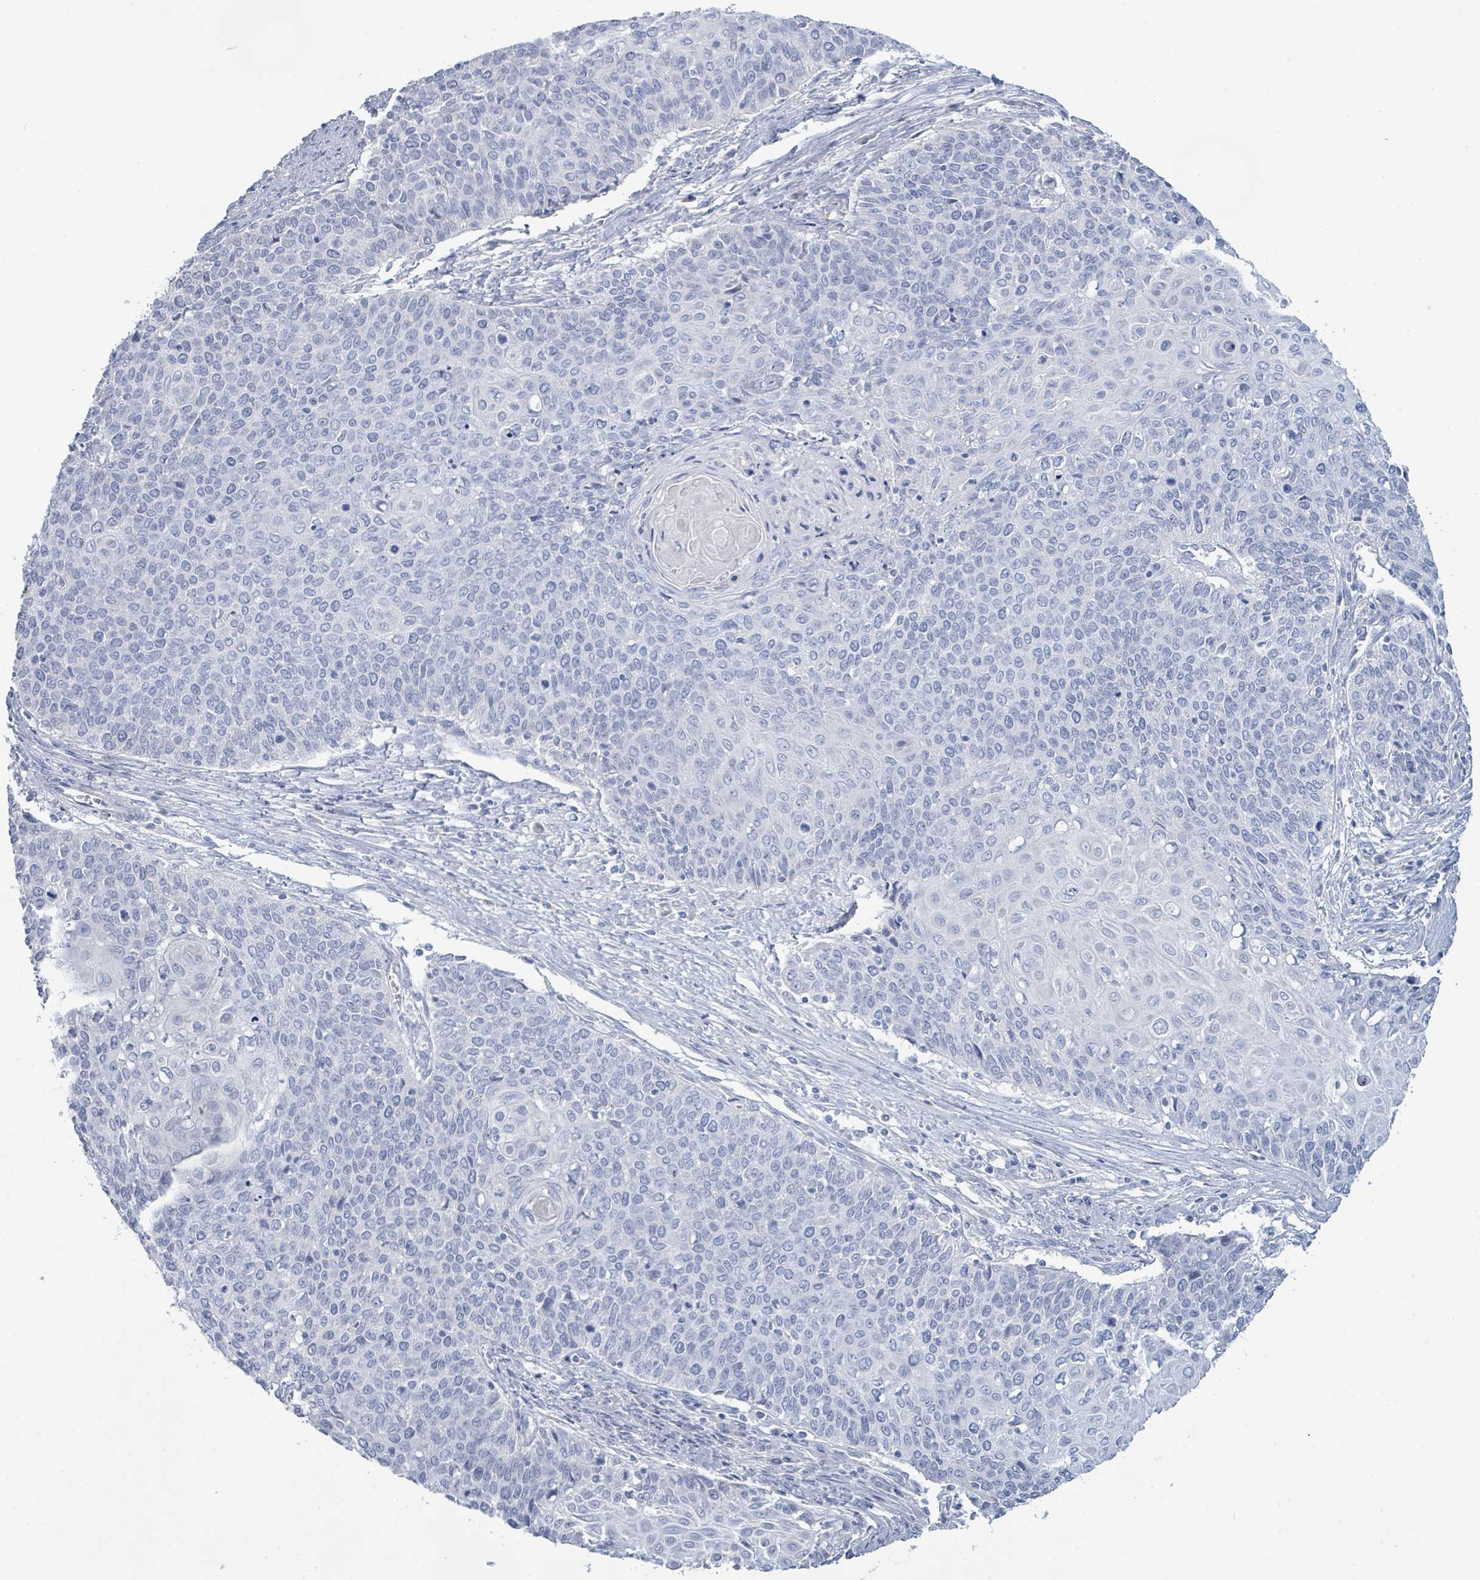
{"staining": {"intensity": "negative", "quantity": "none", "location": "none"}, "tissue": "cervical cancer", "cell_type": "Tumor cells", "image_type": "cancer", "snomed": [{"axis": "morphology", "description": "Squamous cell carcinoma, NOS"}, {"axis": "topography", "description": "Cervix"}], "caption": "DAB immunohistochemical staining of cervical cancer (squamous cell carcinoma) displays no significant expression in tumor cells.", "gene": "PGA3", "patient": {"sex": "female", "age": 39}}